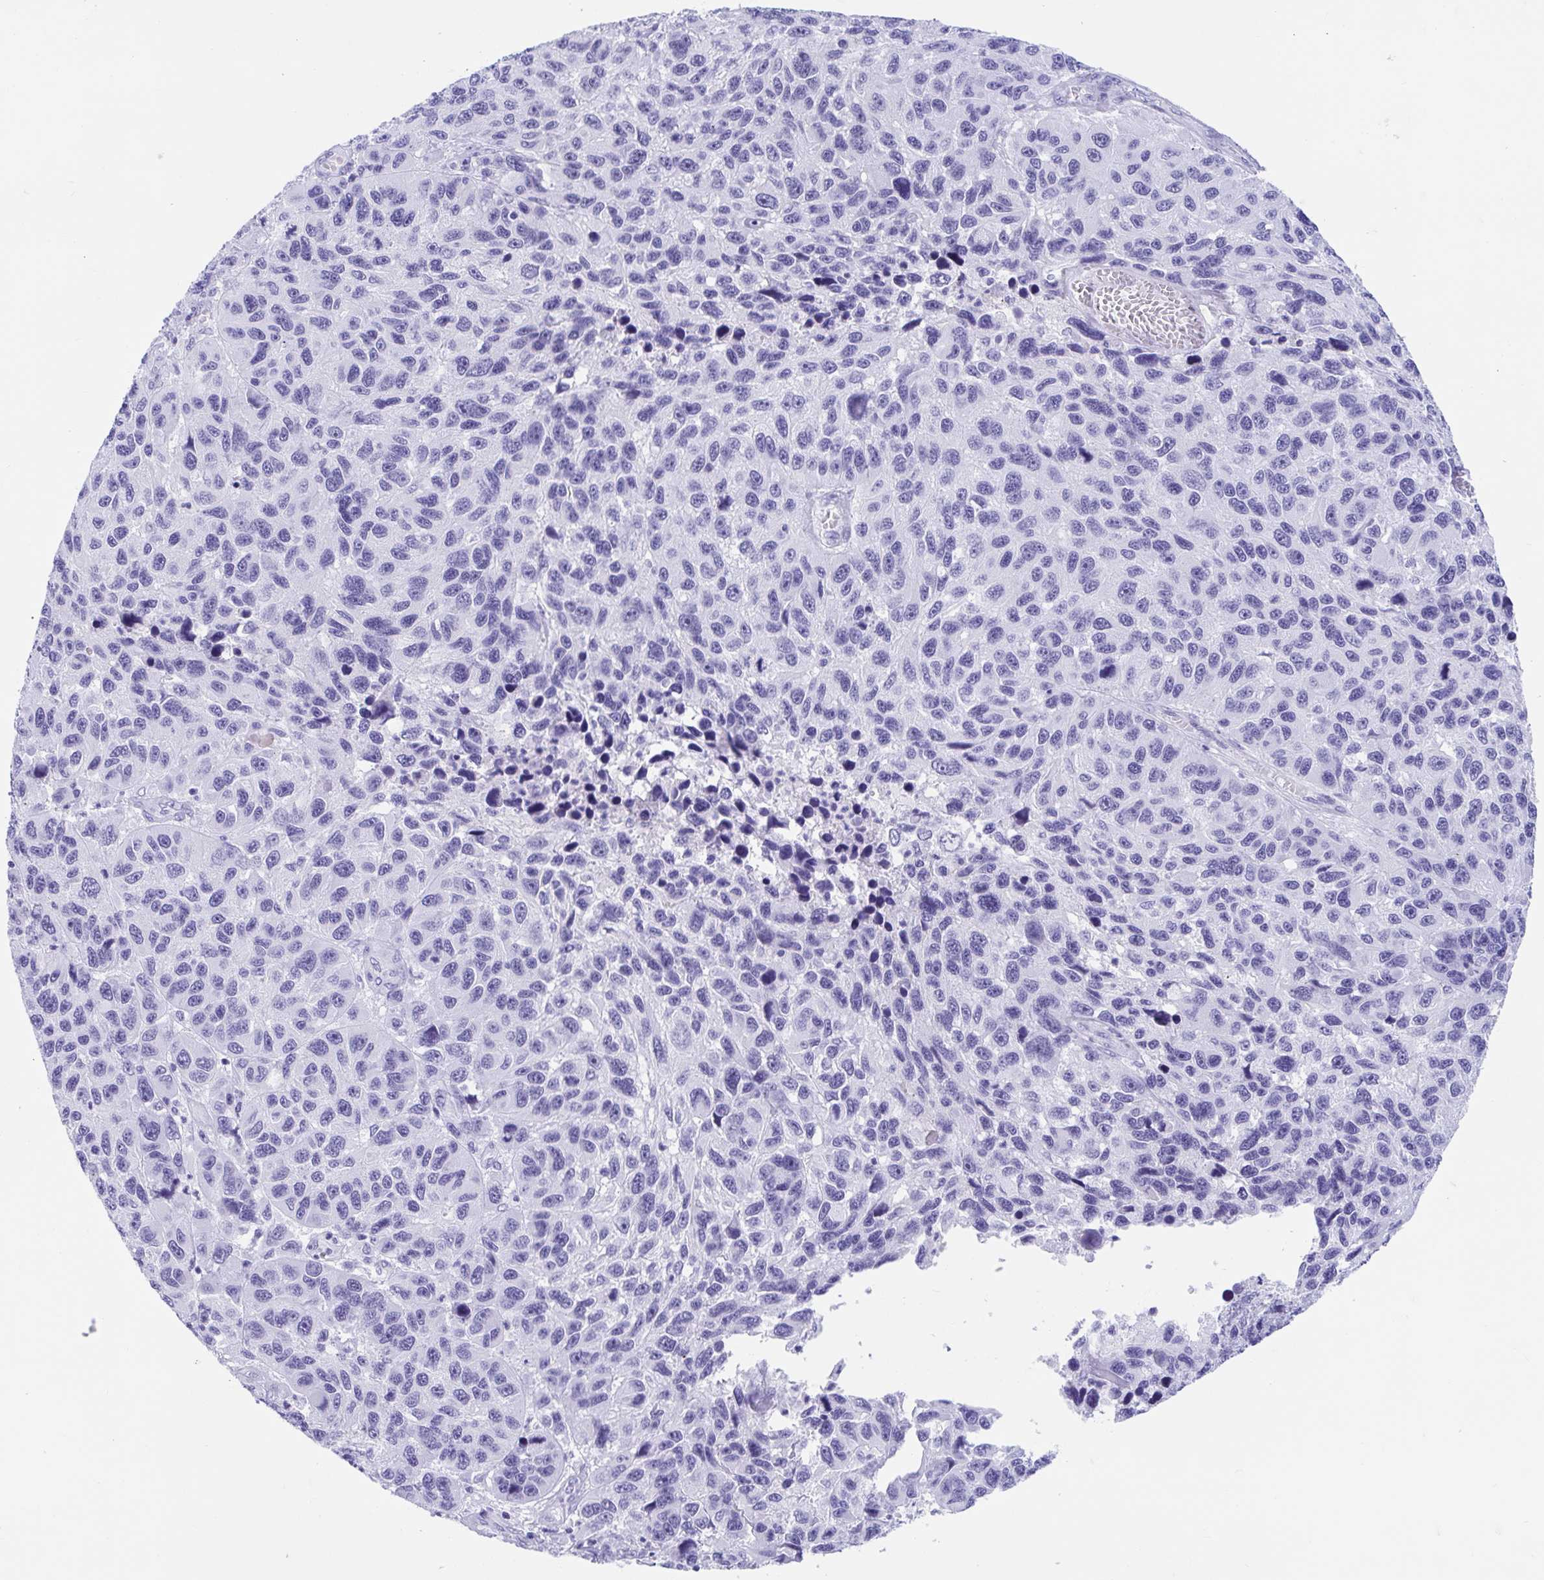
{"staining": {"intensity": "negative", "quantity": "none", "location": "none"}, "tissue": "melanoma", "cell_type": "Tumor cells", "image_type": "cancer", "snomed": [{"axis": "morphology", "description": "Malignant melanoma, NOS"}, {"axis": "topography", "description": "Skin"}], "caption": "Photomicrograph shows no protein staining in tumor cells of melanoma tissue. The staining was performed using DAB to visualize the protein expression in brown, while the nuclei were stained in blue with hematoxylin (Magnification: 20x).", "gene": "TMEM35A", "patient": {"sex": "male", "age": 53}}